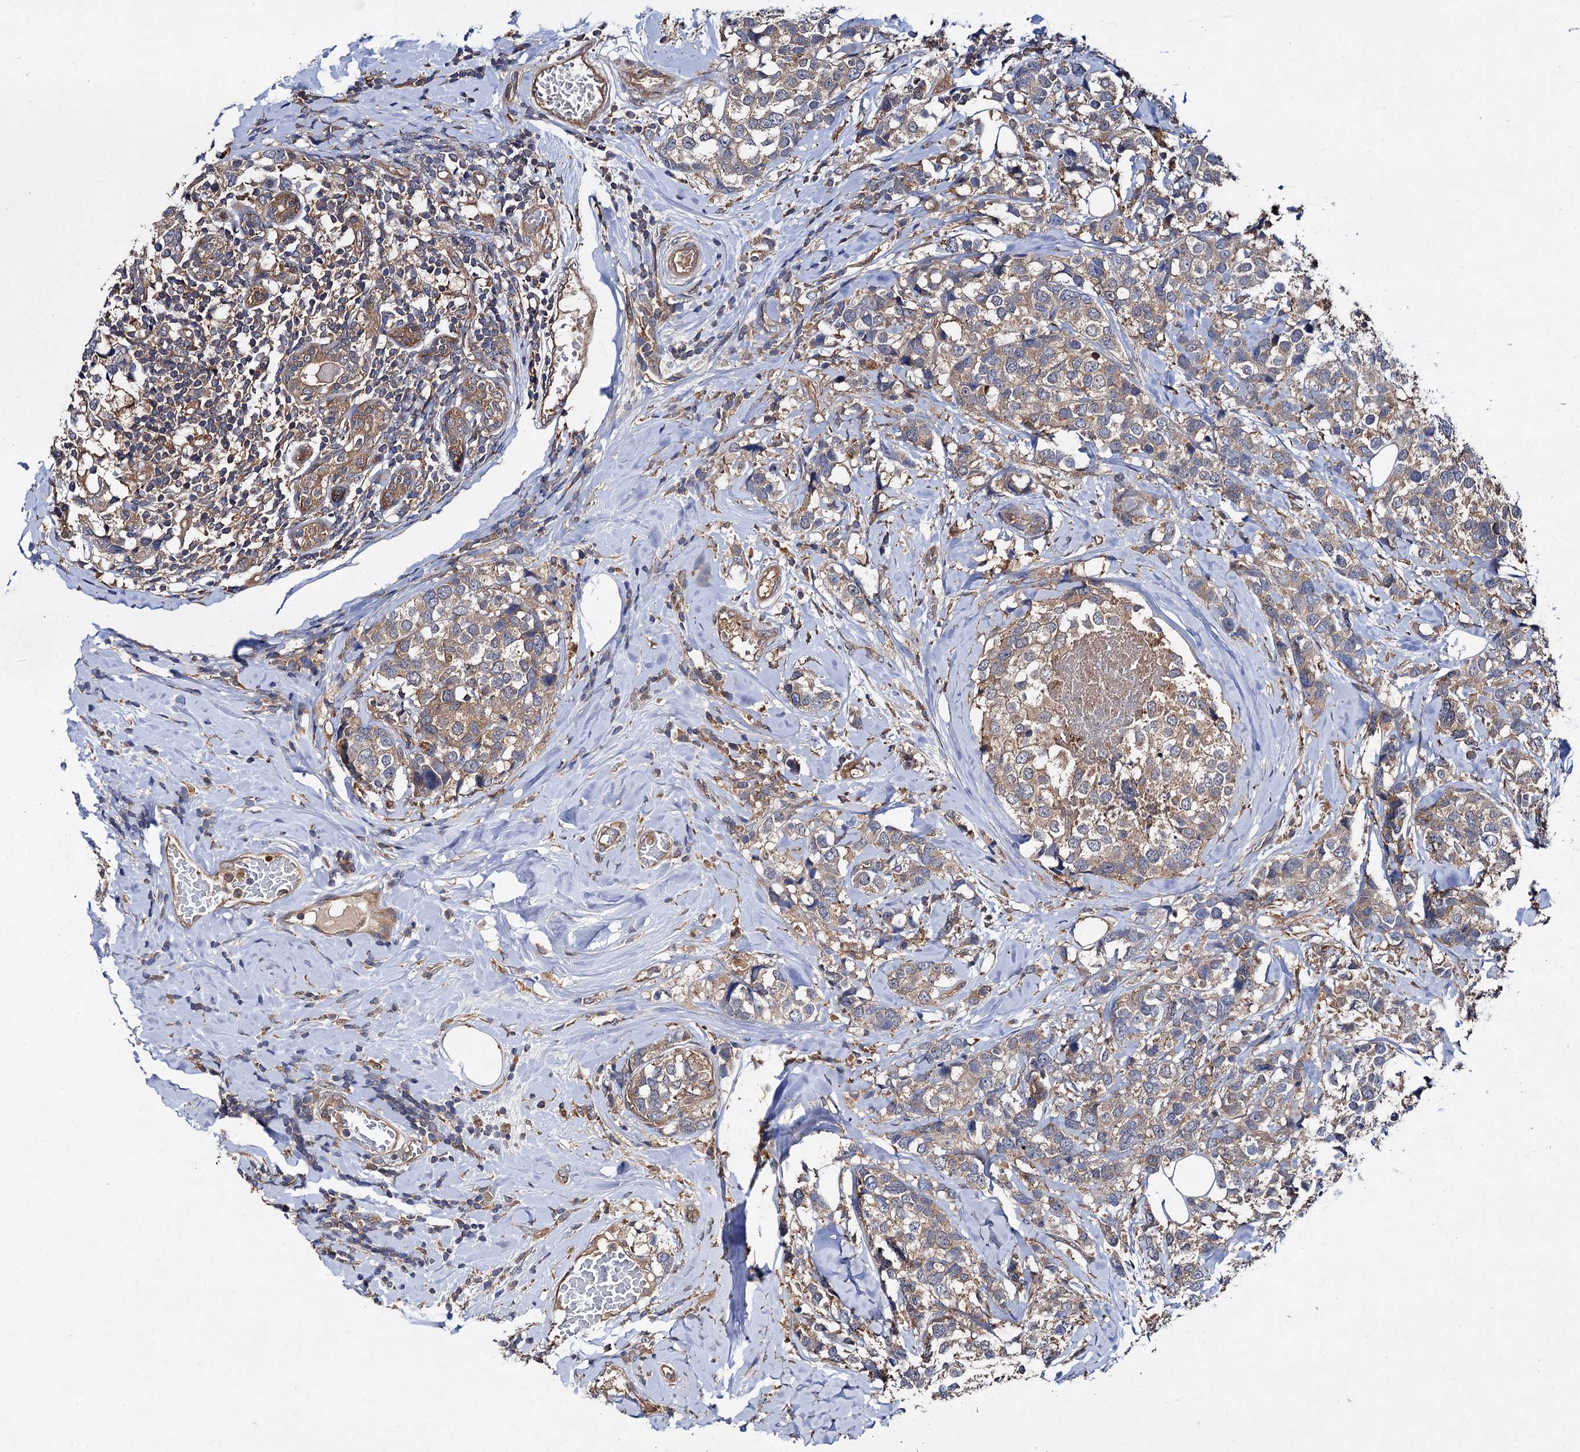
{"staining": {"intensity": "weak", "quantity": ">75%", "location": "cytoplasmic/membranous"}, "tissue": "breast cancer", "cell_type": "Tumor cells", "image_type": "cancer", "snomed": [{"axis": "morphology", "description": "Lobular carcinoma"}, {"axis": "topography", "description": "Breast"}], "caption": "Immunohistochemical staining of breast cancer (lobular carcinoma) displays low levels of weak cytoplasmic/membranous staining in approximately >75% of tumor cells. (Brightfield microscopy of DAB IHC at high magnification).", "gene": "VPS29", "patient": {"sex": "female", "age": 59}}